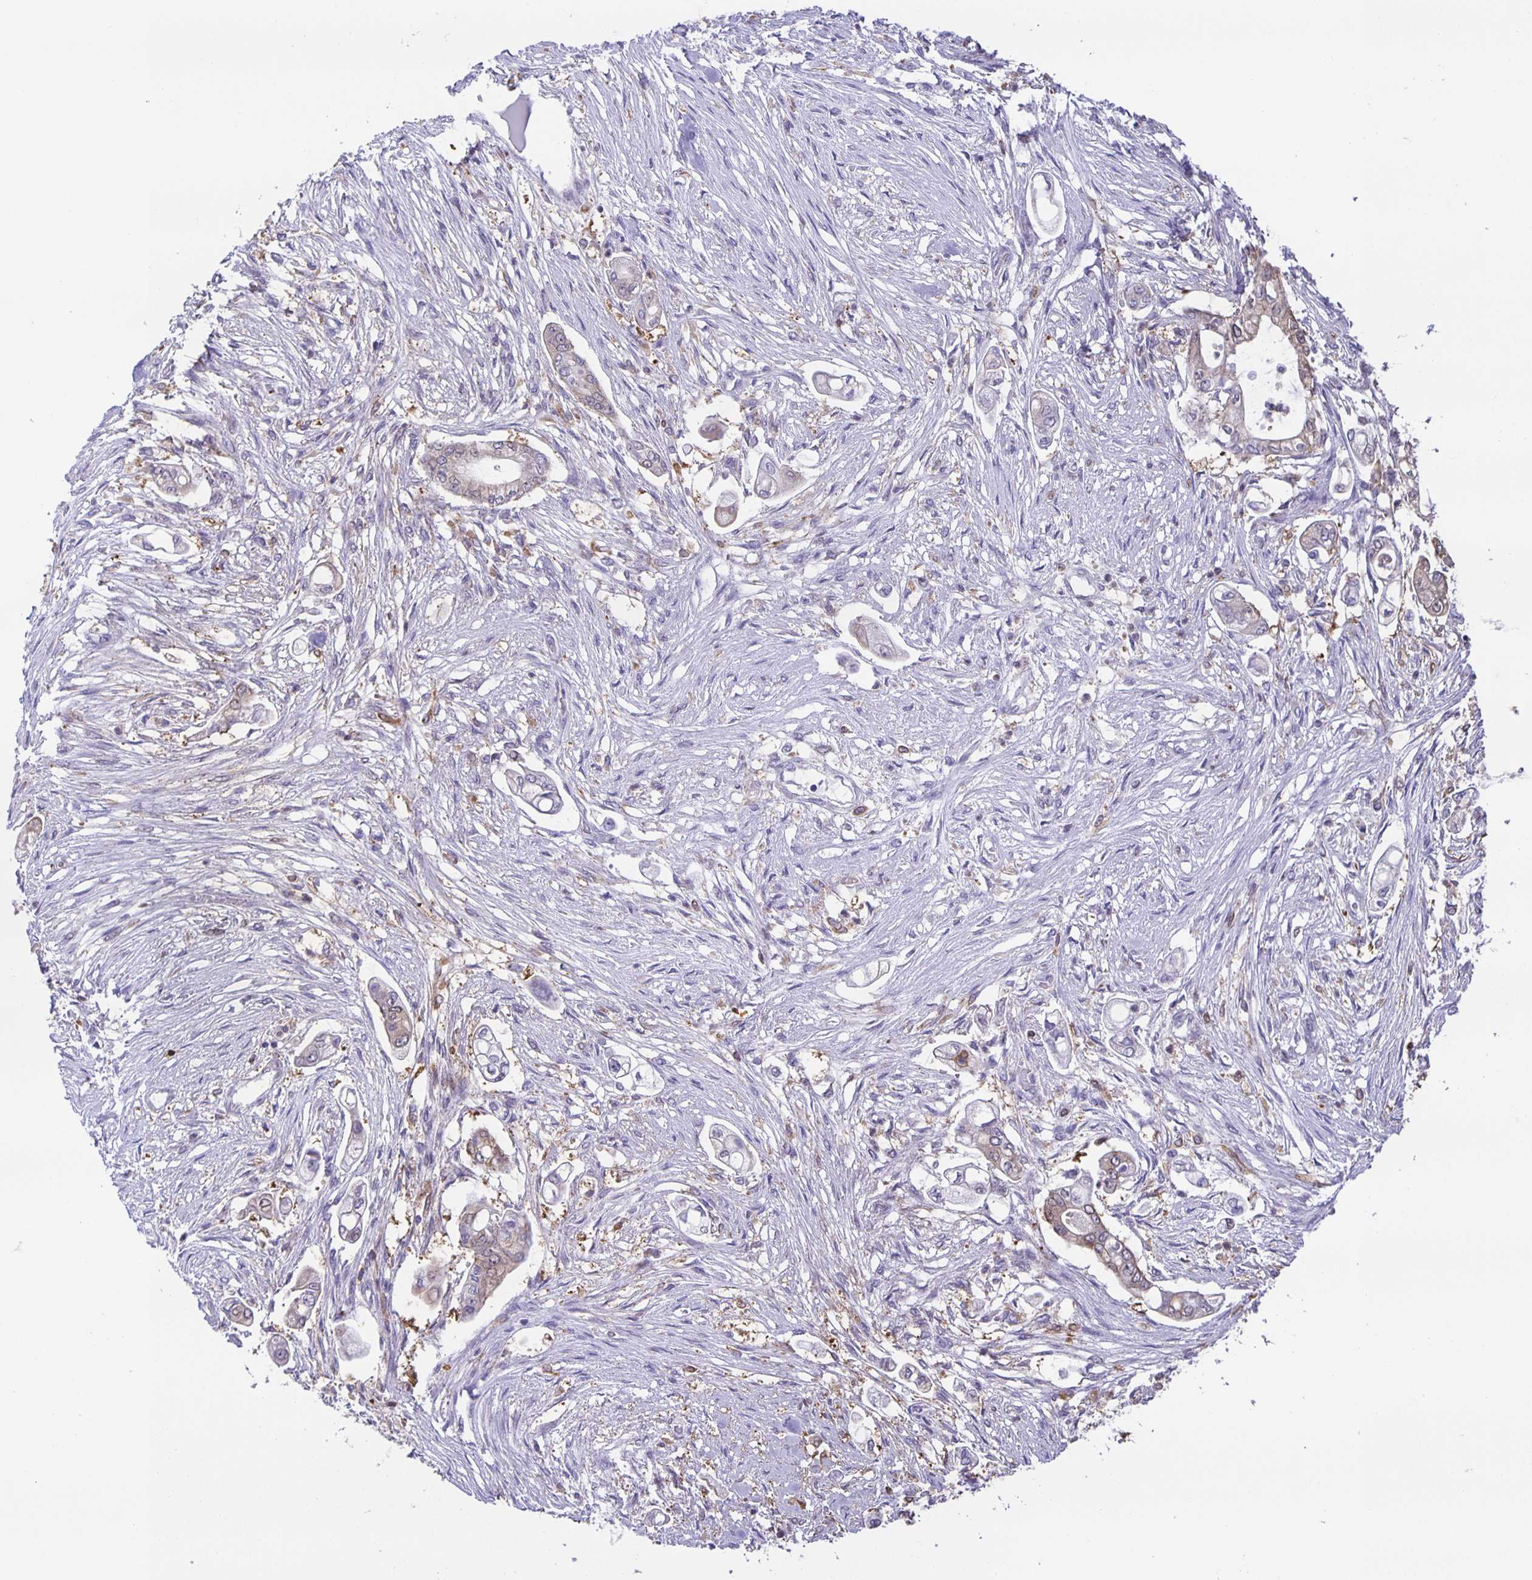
{"staining": {"intensity": "weak", "quantity": "<25%", "location": "cytoplasmic/membranous"}, "tissue": "pancreatic cancer", "cell_type": "Tumor cells", "image_type": "cancer", "snomed": [{"axis": "morphology", "description": "Adenocarcinoma, NOS"}, {"axis": "topography", "description": "Pancreas"}], "caption": "High magnification brightfield microscopy of adenocarcinoma (pancreatic) stained with DAB (3,3'-diaminobenzidine) (brown) and counterstained with hematoxylin (blue): tumor cells show no significant positivity.", "gene": "MARCHF6", "patient": {"sex": "female", "age": 69}}